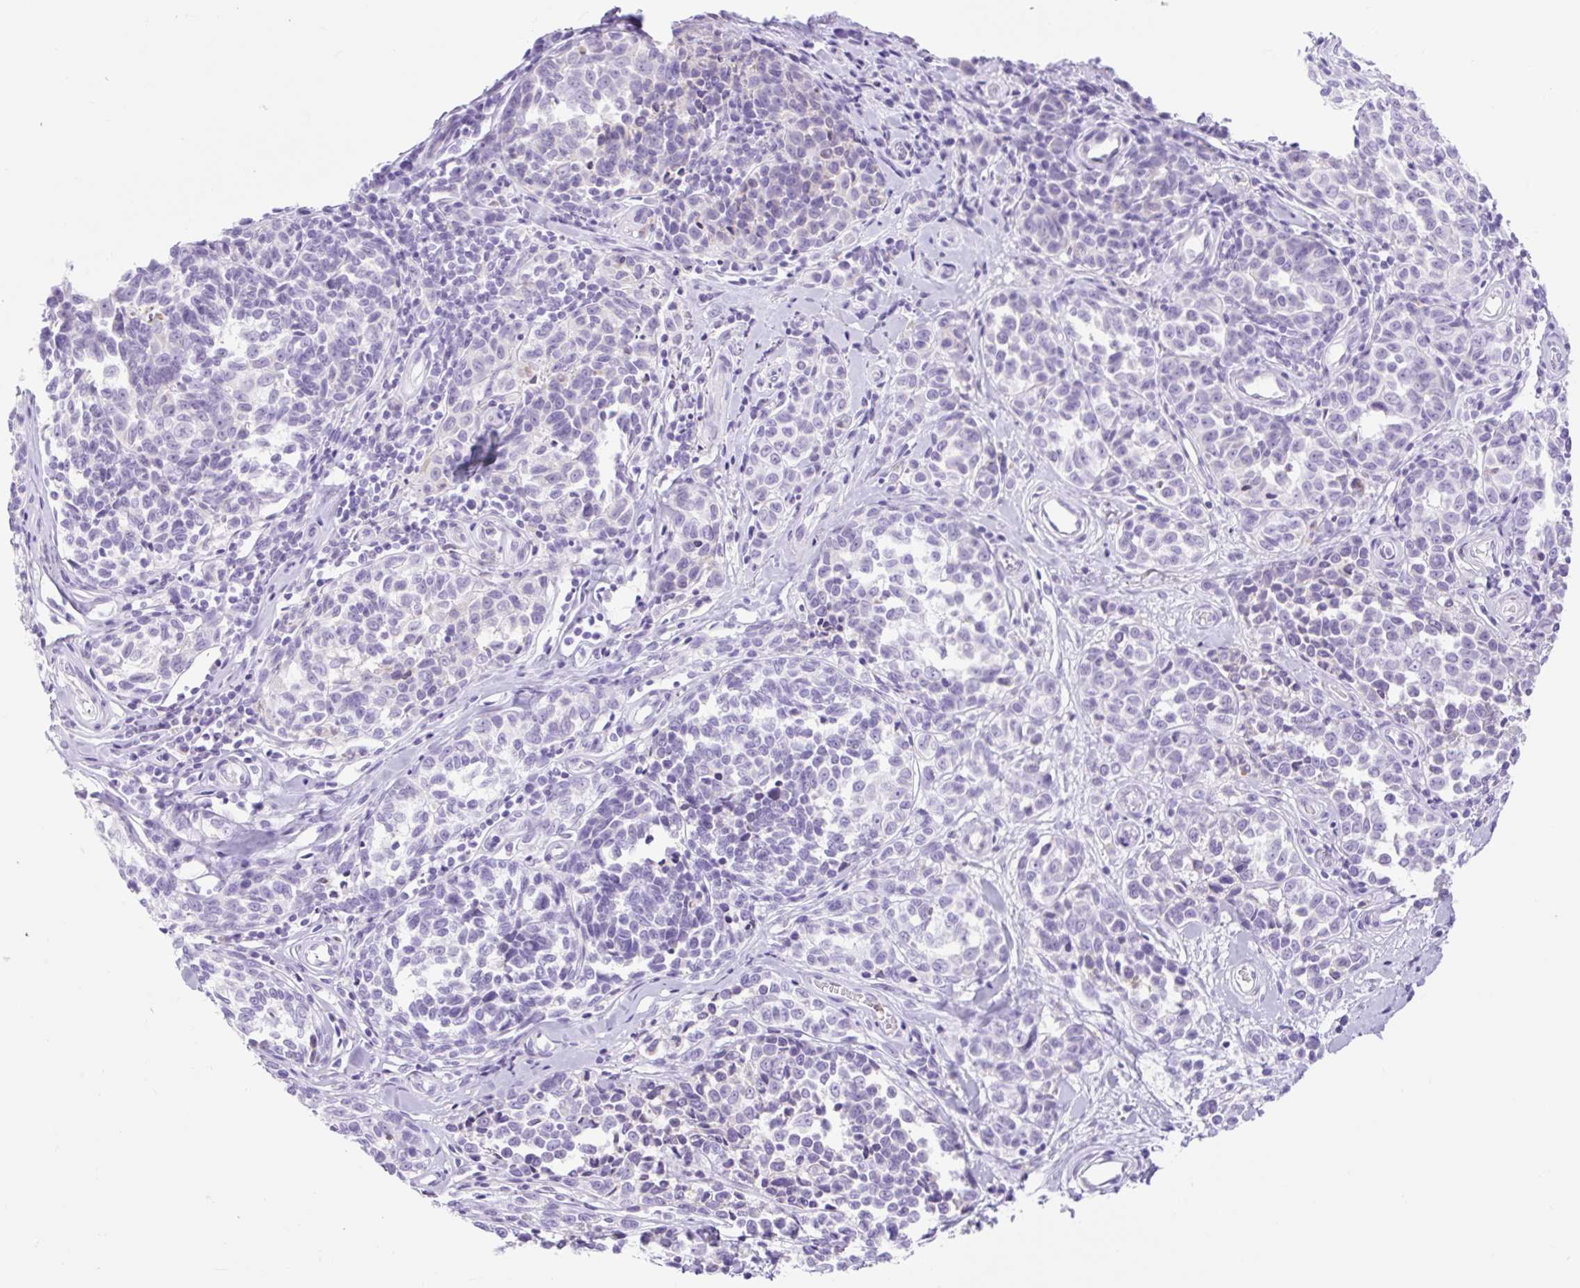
{"staining": {"intensity": "negative", "quantity": "none", "location": "none"}, "tissue": "melanoma", "cell_type": "Tumor cells", "image_type": "cancer", "snomed": [{"axis": "morphology", "description": "Malignant melanoma, NOS"}, {"axis": "topography", "description": "Skin"}], "caption": "Histopathology image shows no protein staining in tumor cells of malignant melanoma tissue.", "gene": "SLC25A40", "patient": {"sex": "female", "age": 64}}